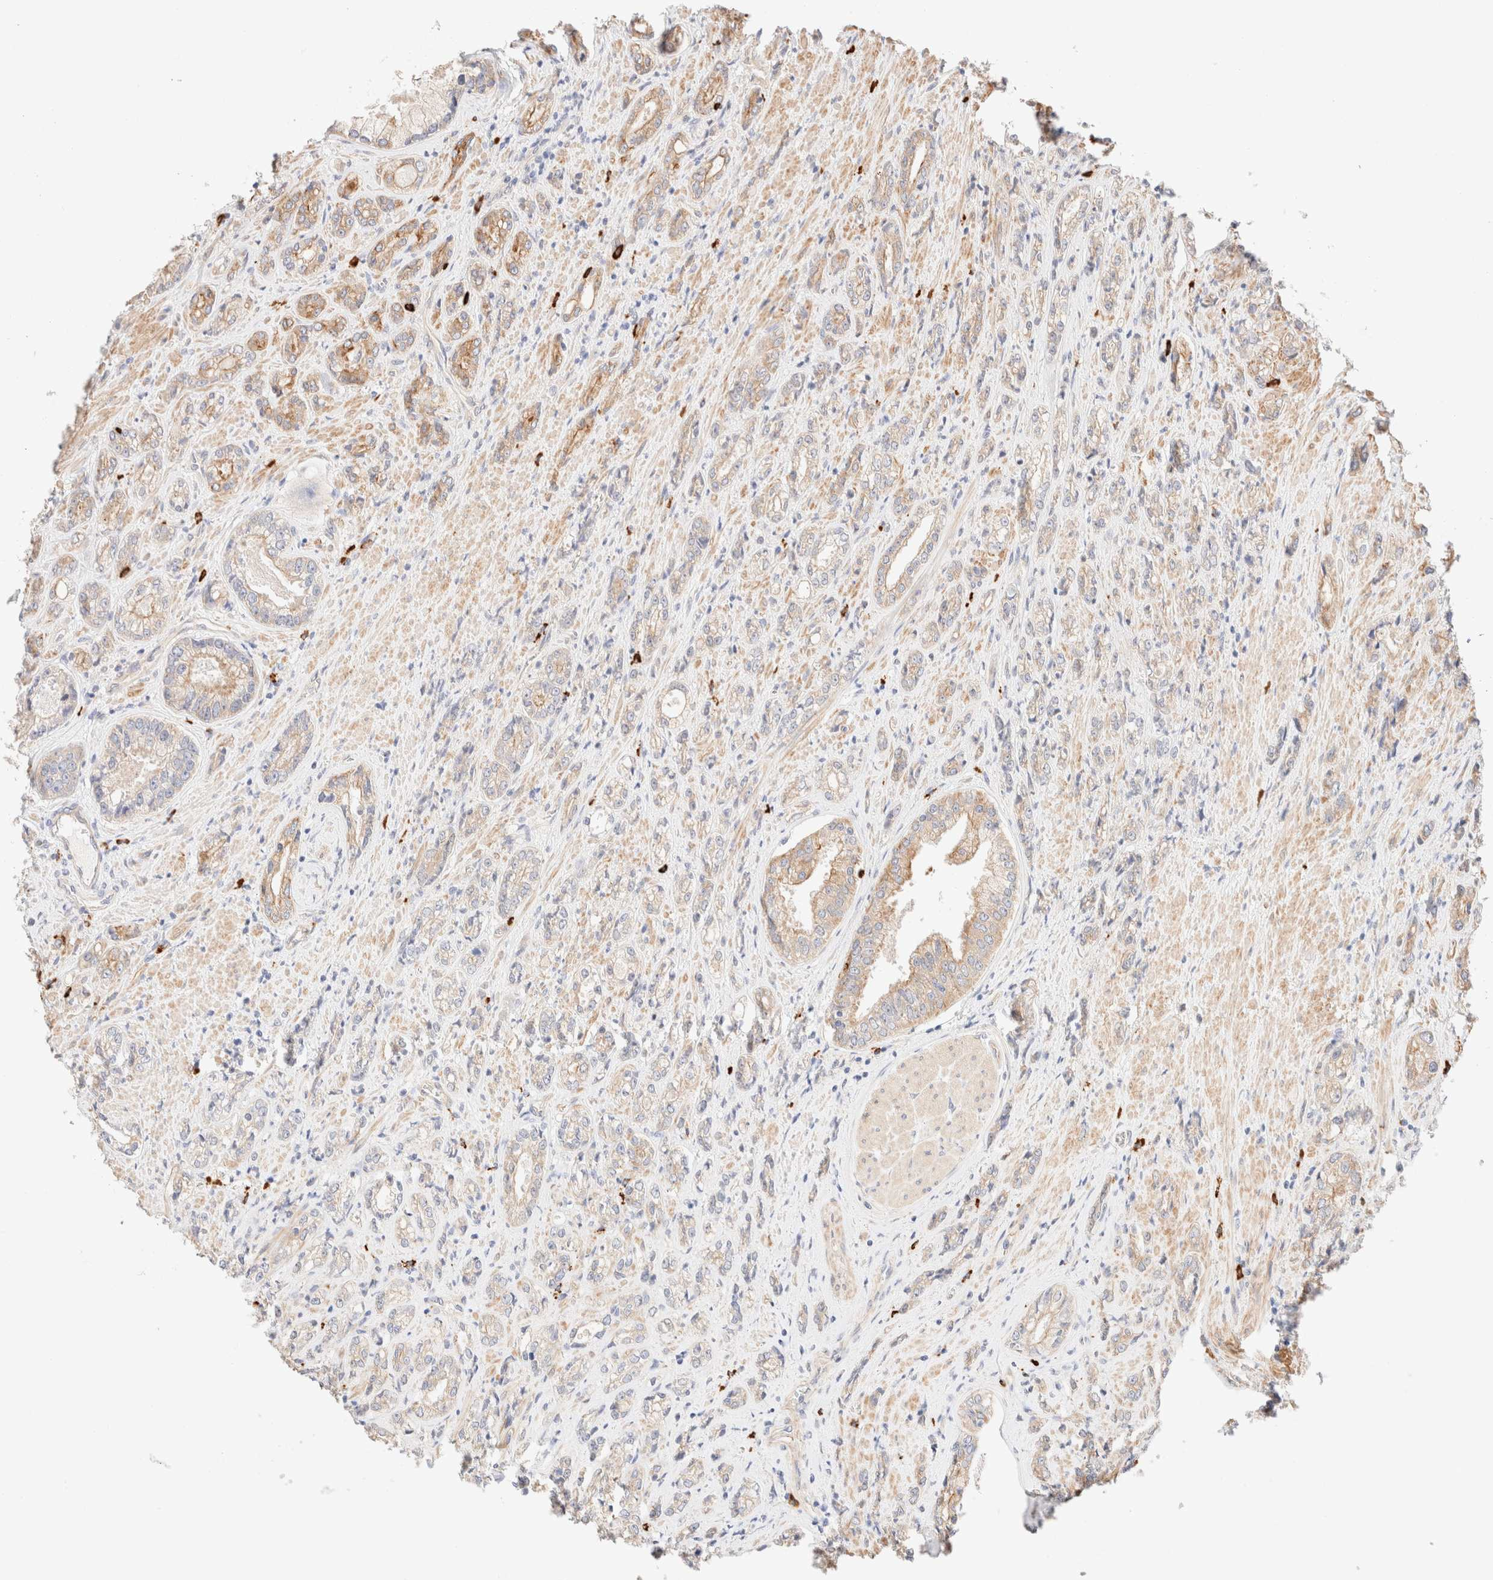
{"staining": {"intensity": "moderate", "quantity": "25%-75%", "location": "cytoplasmic/membranous"}, "tissue": "prostate cancer", "cell_type": "Tumor cells", "image_type": "cancer", "snomed": [{"axis": "morphology", "description": "Adenocarcinoma, High grade"}, {"axis": "topography", "description": "Prostate"}], "caption": "Immunohistochemical staining of prostate cancer (adenocarcinoma (high-grade)) displays medium levels of moderate cytoplasmic/membranous expression in about 25%-75% of tumor cells.", "gene": "NIBAN2", "patient": {"sex": "male", "age": 61}}